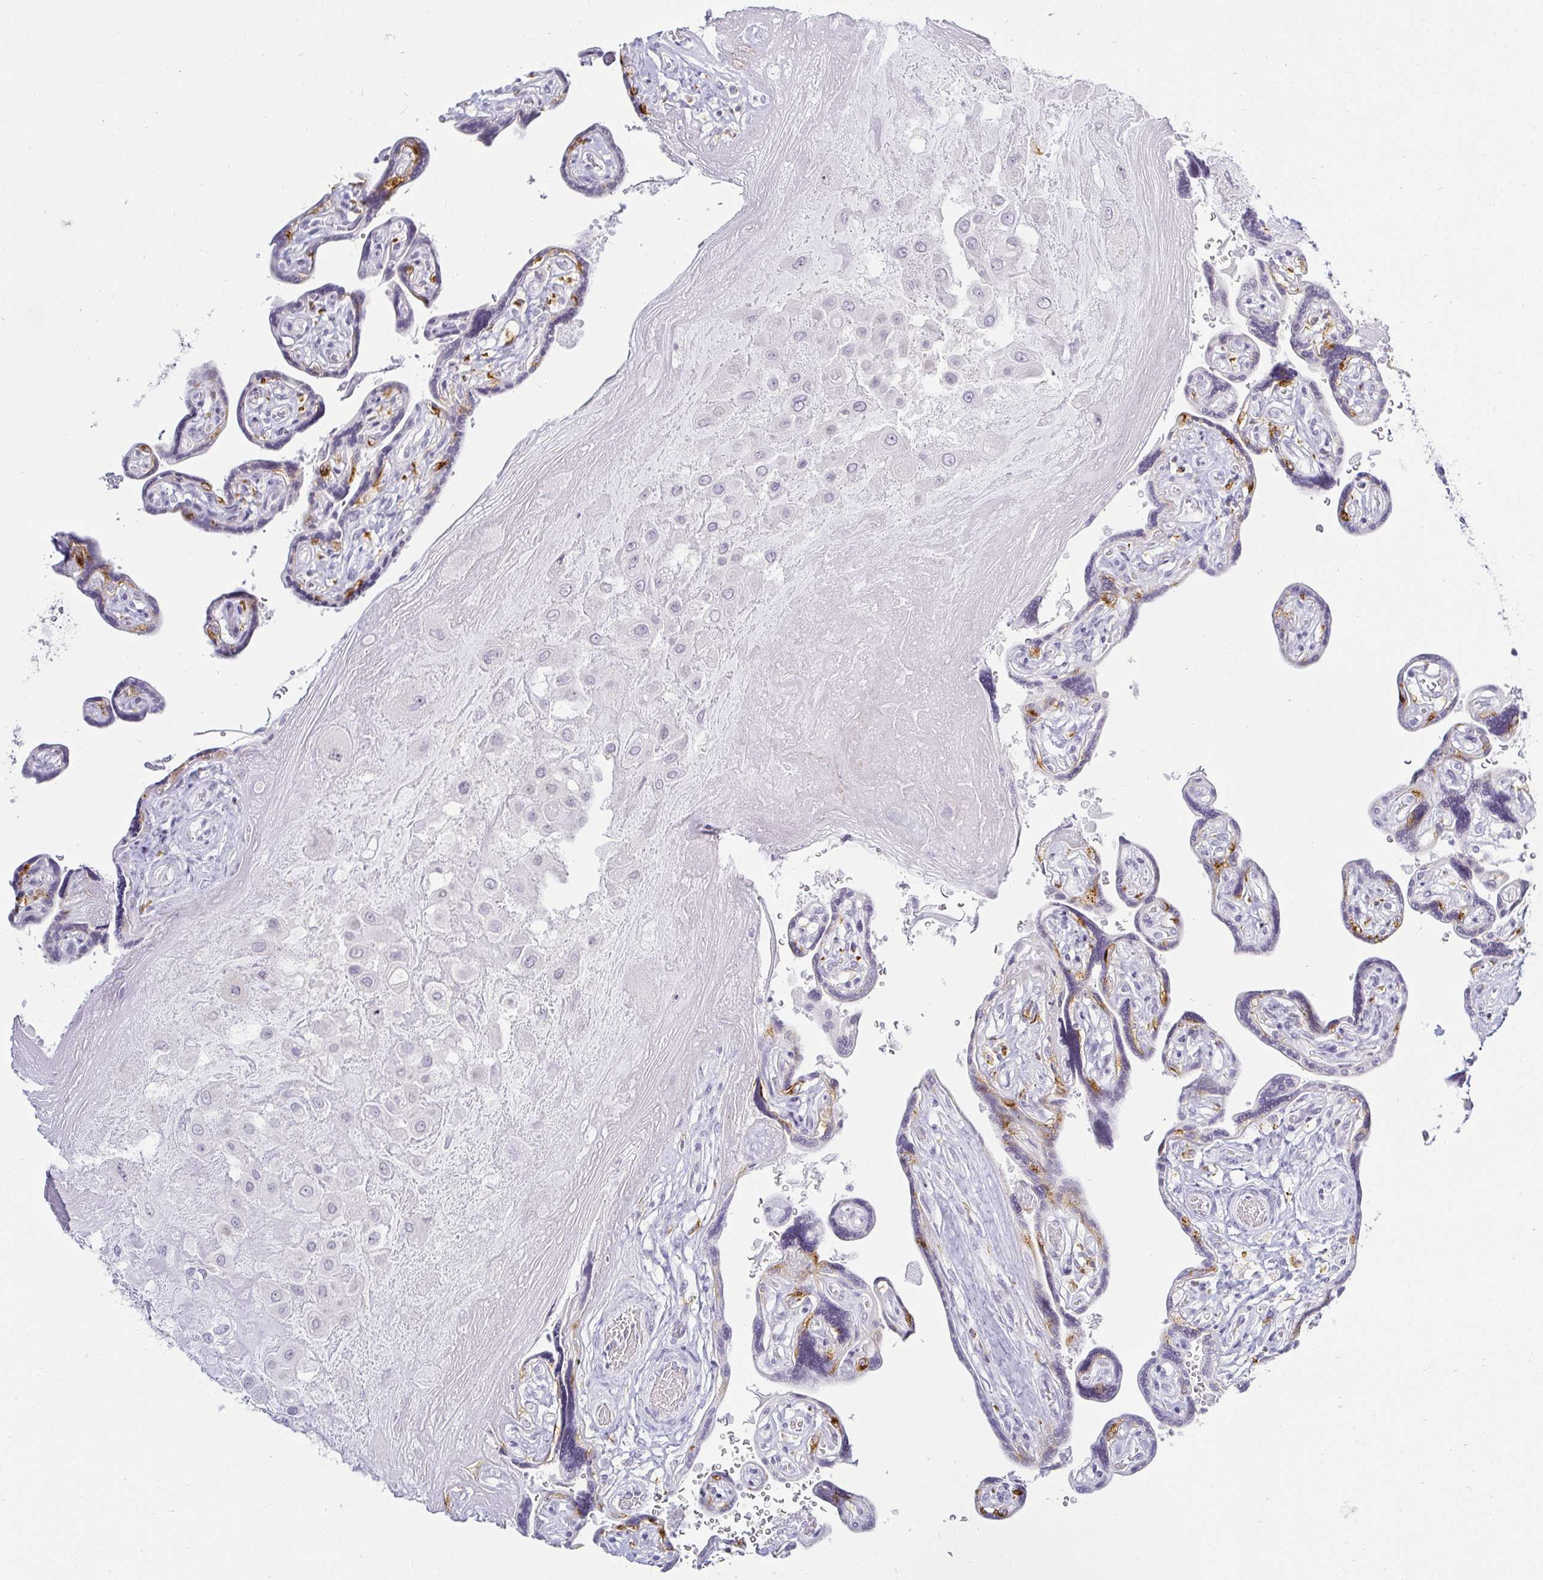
{"staining": {"intensity": "negative", "quantity": "none", "location": "none"}, "tissue": "placenta", "cell_type": "Decidual cells", "image_type": "normal", "snomed": [{"axis": "morphology", "description": "Normal tissue, NOS"}, {"axis": "topography", "description": "Placenta"}], "caption": "IHC photomicrograph of unremarkable placenta: human placenta stained with DAB (3,3'-diaminobenzidine) exhibits no significant protein expression in decidual cells.", "gene": "ACAN", "patient": {"sex": "female", "age": 32}}